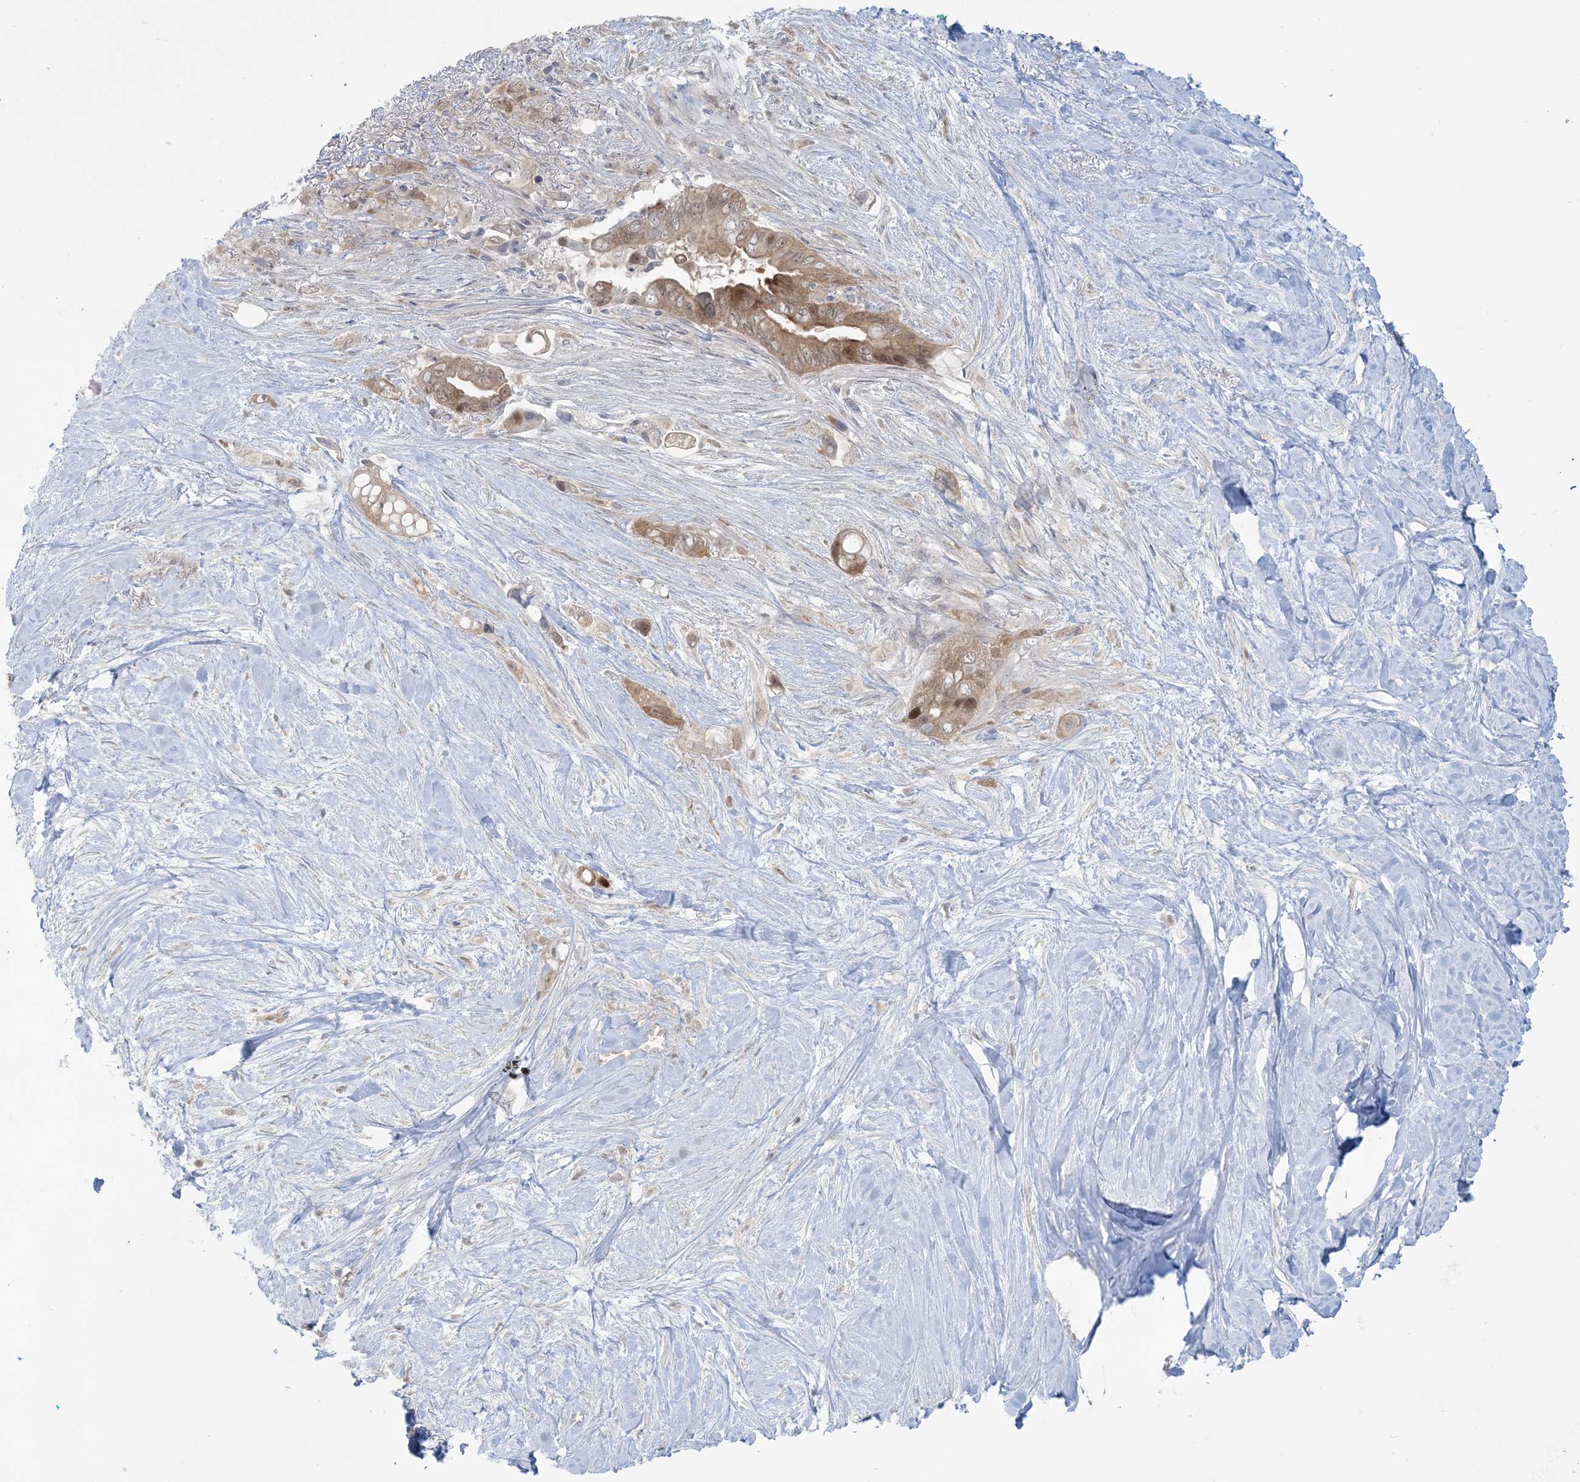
{"staining": {"intensity": "moderate", "quantity": ">75%", "location": "cytoplasmic/membranous,nuclear"}, "tissue": "pancreatic cancer", "cell_type": "Tumor cells", "image_type": "cancer", "snomed": [{"axis": "morphology", "description": "Adenocarcinoma, NOS"}, {"axis": "topography", "description": "Pancreas"}], "caption": "Protein expression analysis of pancreatic cancer (adenocarcinoma) displays moderate cytoplasmic/membranous and nuclear positivity in about >75% of tumor cells.", "gene": "NRBP2", "patient": {"sex": "female", "age": 72}}